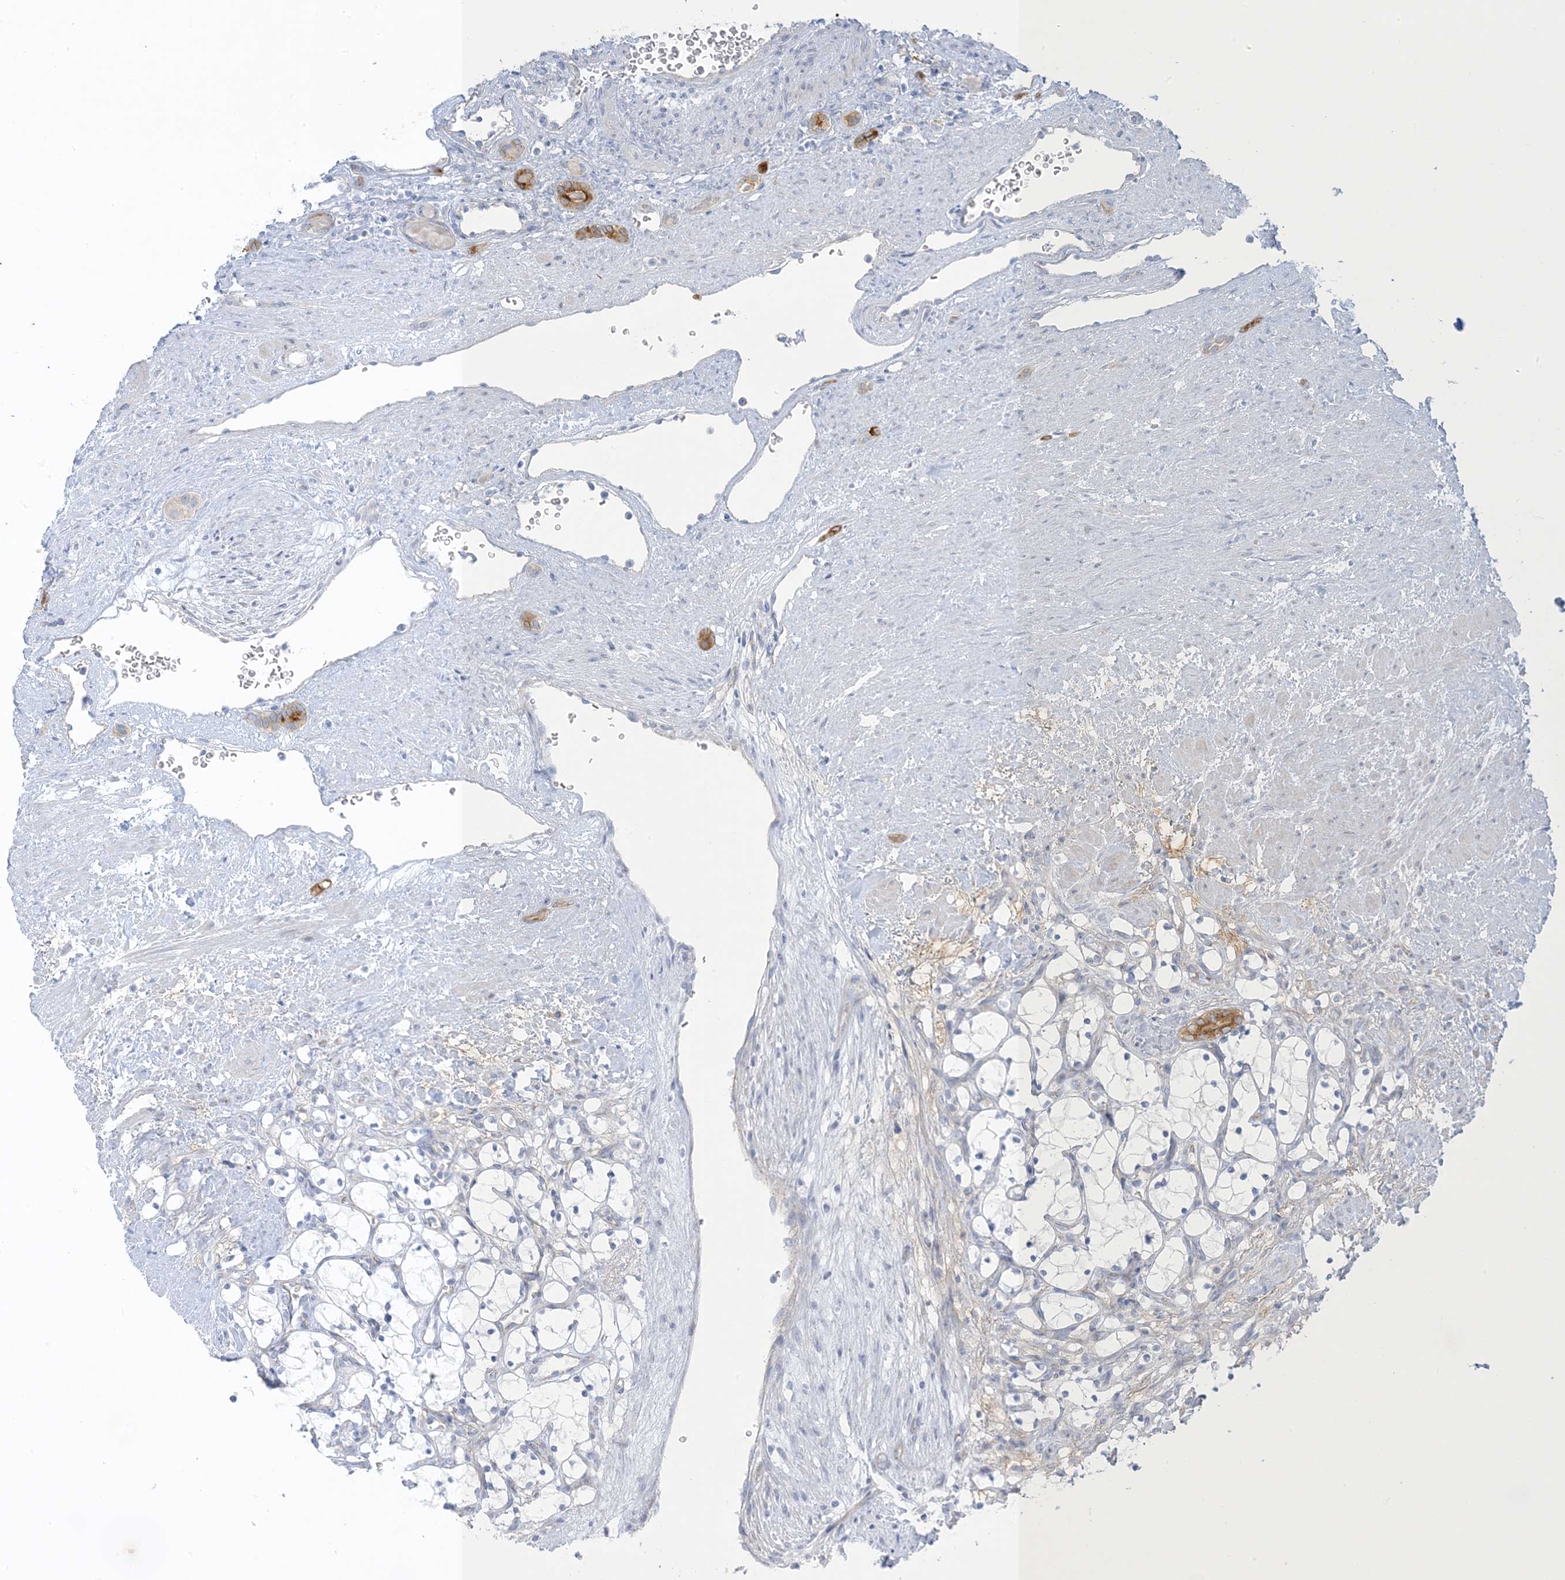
{"staining": {"intensity": "negative", "quantity": "none", "location": "none"}, "tissue": "renal cancer", "cell_type": "Tumor cells", "image_type": "cancer", "snomed": [{"axis": "morphology", "description": "Adenocarcinoma, NOS"}, {"axis": "topography", "description": "Kidney"}], "caption": "DAB (3,3'-diaminobenzidine) immunohistochemical staining of human renal cancer (adenocarcinoma) displays no significant staining in tumor cells.", "gene": "XIRP2", "patient": {"sex": "female", "age": 69}}